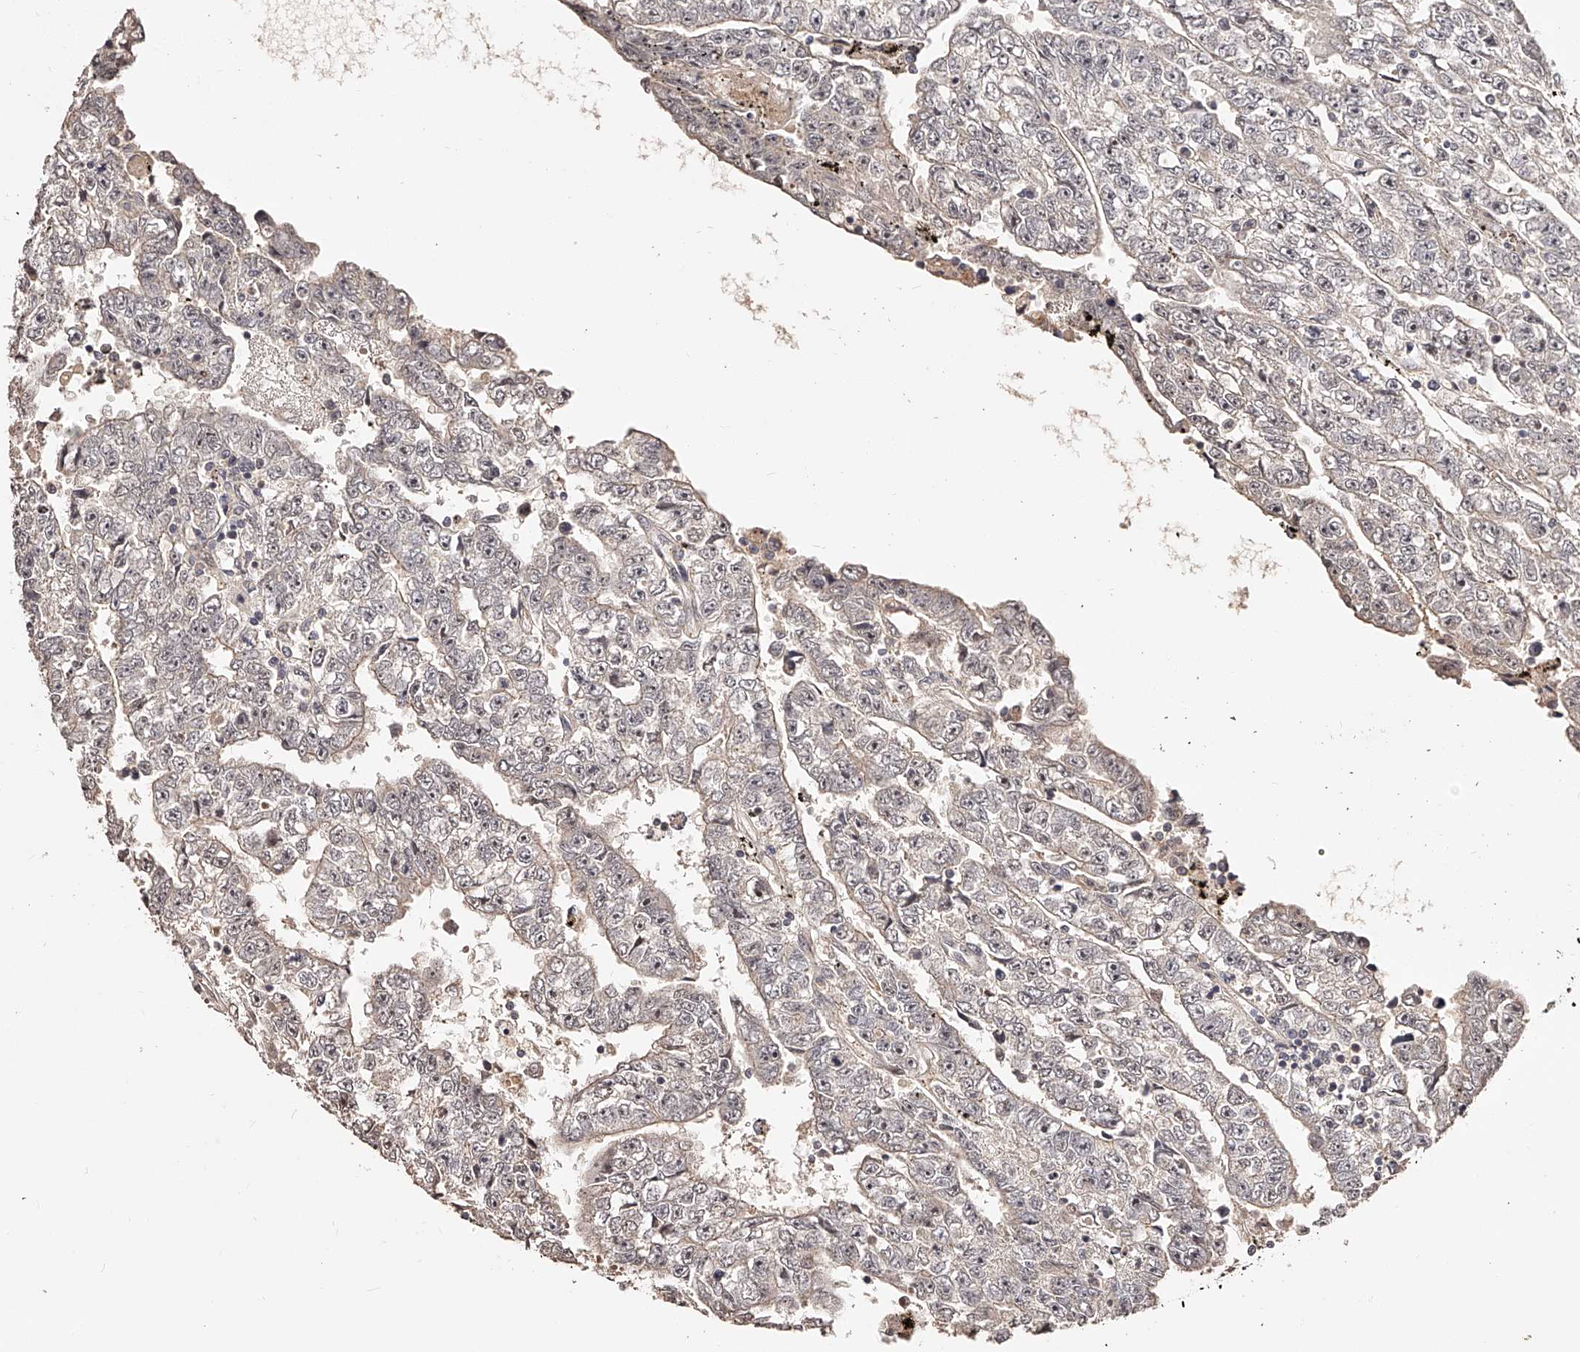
{"staining": {"intensity": "negative", "quantity": "none", "location": "none"}, "tissue": "testis cancer", "cell_type": "Tumor cells", "image_type": "cancer", "snomed": [{"axis": "morphology", "description": "Carcinoma, Embryonal, NOS"}, {"axis": "topography", "description": "Testis"}], "caption": "IHC micrograph of neoplastic tissue: testis cancer (embryonal carcinoma) stained with DAB (3,3'-diaminobenzidine) displays no significant protein positivity in tumor cells.", "gene": "ZNF502", "patient": {"sex": "male", "age": 25}}